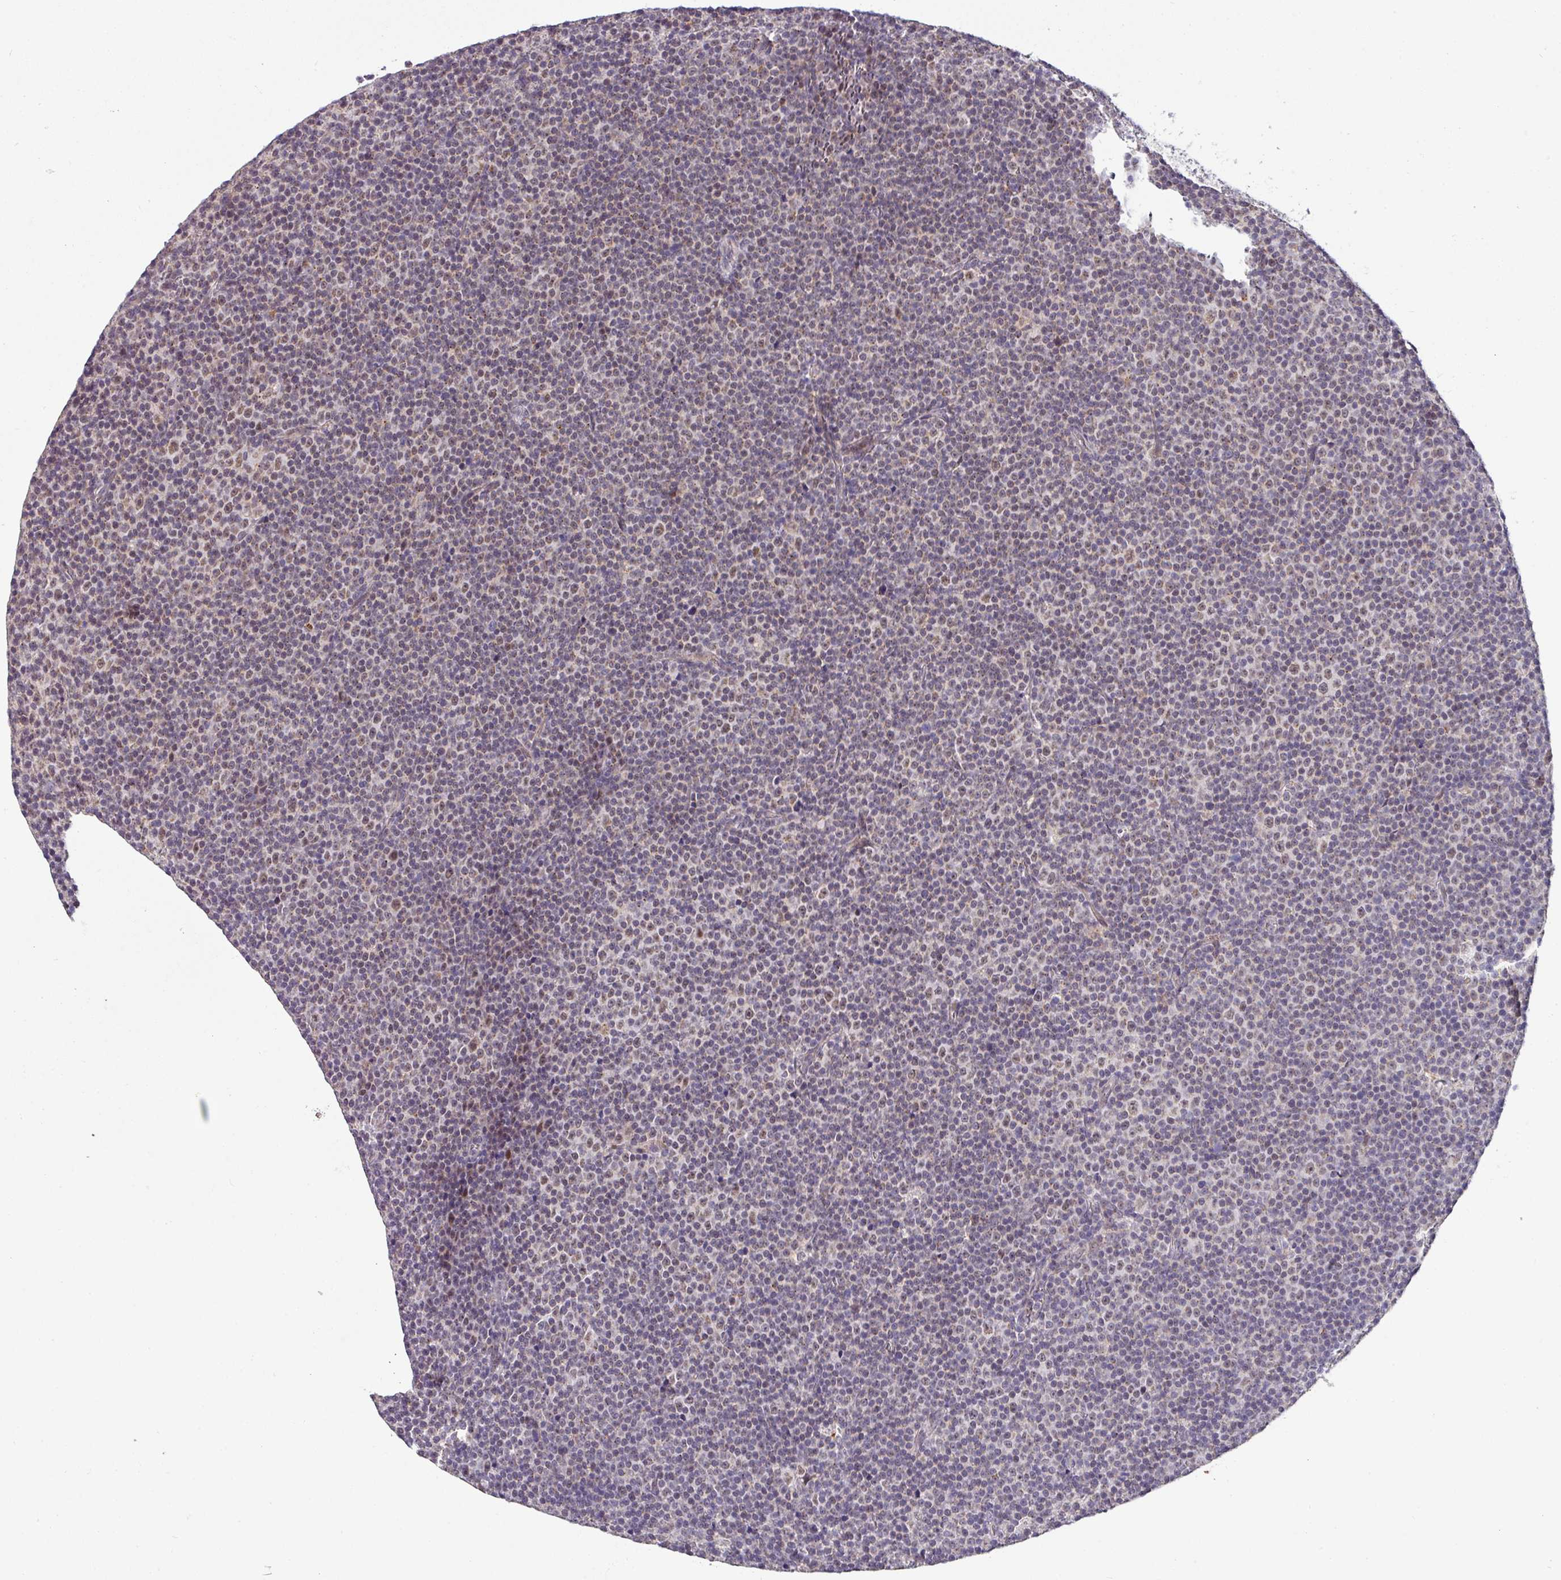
{"staining": {"intensity": "weak", "quantity": "25%-75%", "location": "nuclear"}, "tissue": "lymphoma", "cell_type": "Tumor cells", "image_type": "cancer", "snomed": [{"axis": "morphology", "description": "Malignant lymphoma, non-Hodgkin's type, Low grade"}, {"axis": "topography", "description": "Lymph node"}], "caption": "Immunohistochemistry of malignant lymphoma, non-Hodgkin's type (low-grade) shows low levels of weak nuclear expression in about 25%-75% of tumor cells. (DAB IHC with brightfield microscopy, high magnification).", "gene": "NAPSA", "patient": {"sex": "female", "age": 67}}